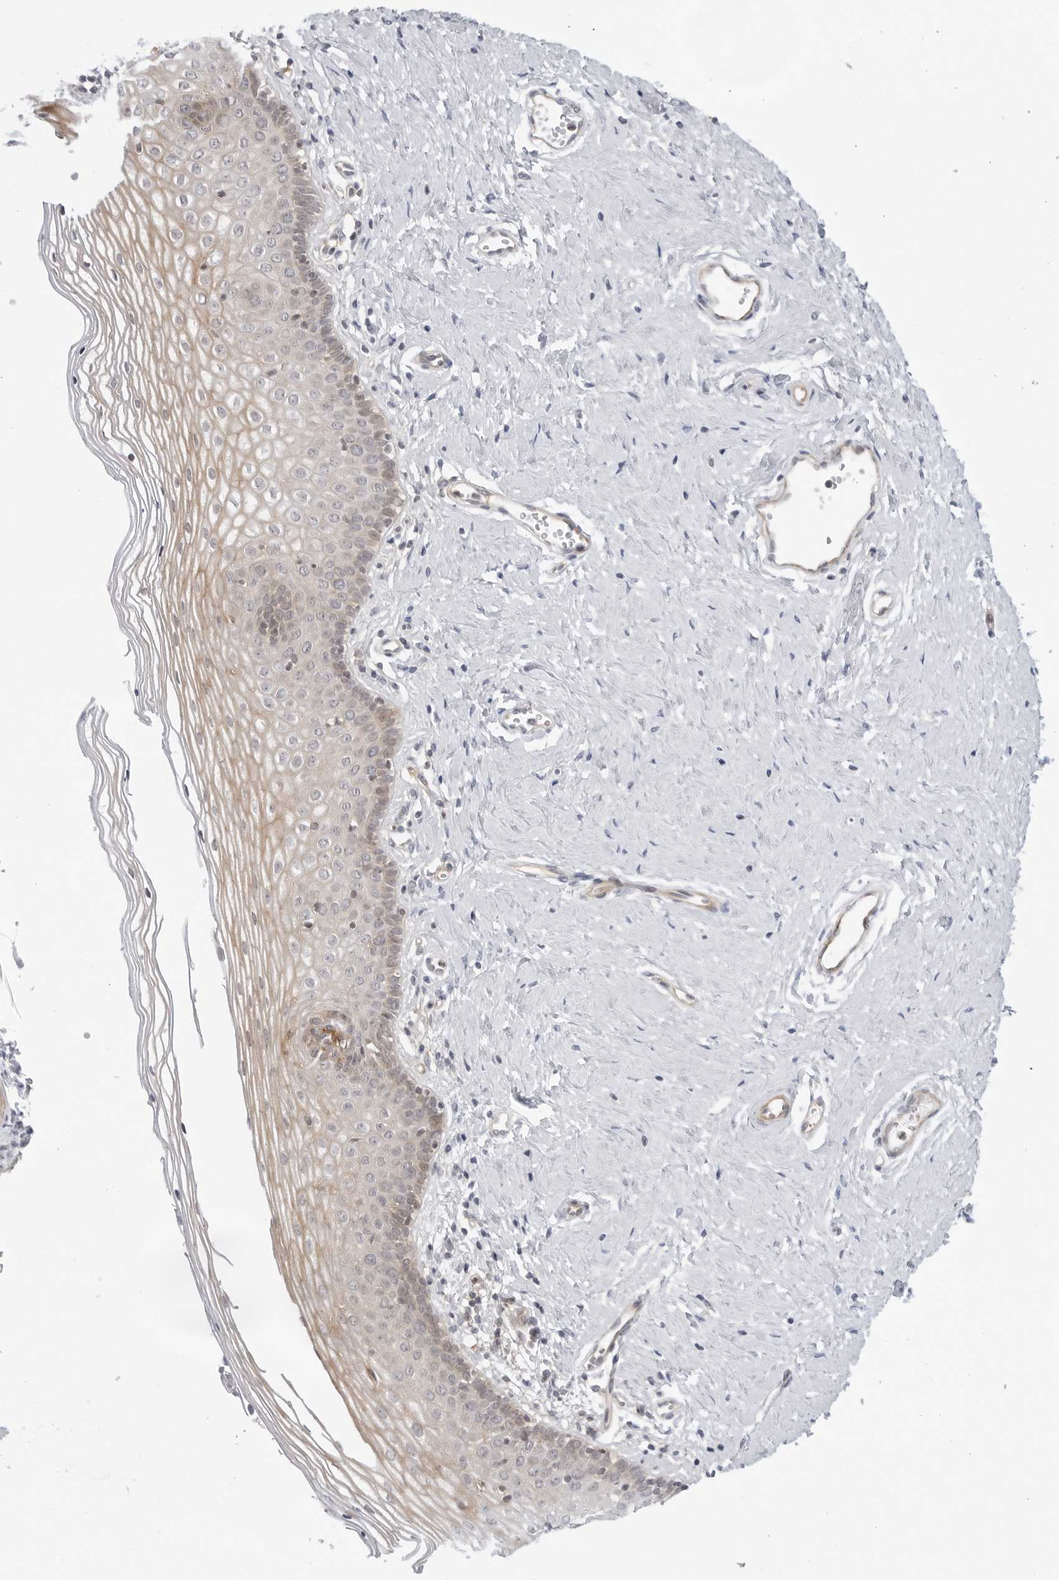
{"staining": {"intensity": "moderate", "quantity": "<25%", "location": "cytoplasmic/membranous"}, "tissue": "vagina", "cell_type": "Squamous epithelial cells", "image_type": "normal", "snomed": [{"axis": "morphology", "description": "Normal tissue, NOS"}, {"axis": "topography", "description": "Vagina"}], "caption": "Immunohistochemistry staining of normal vagina, which displays low levels of moderate cytoplasmic/membranous positivity in about <25% of squamous epithelial cells indicating moderate cytoplasmic/membranous protein staining. The staining was performed using DAB (brown) for protein detection and nuclei were counterstained in hematoxylin (blue).", "gene": "STXBP3", "patient": {"sex": "female", "age": 32}}